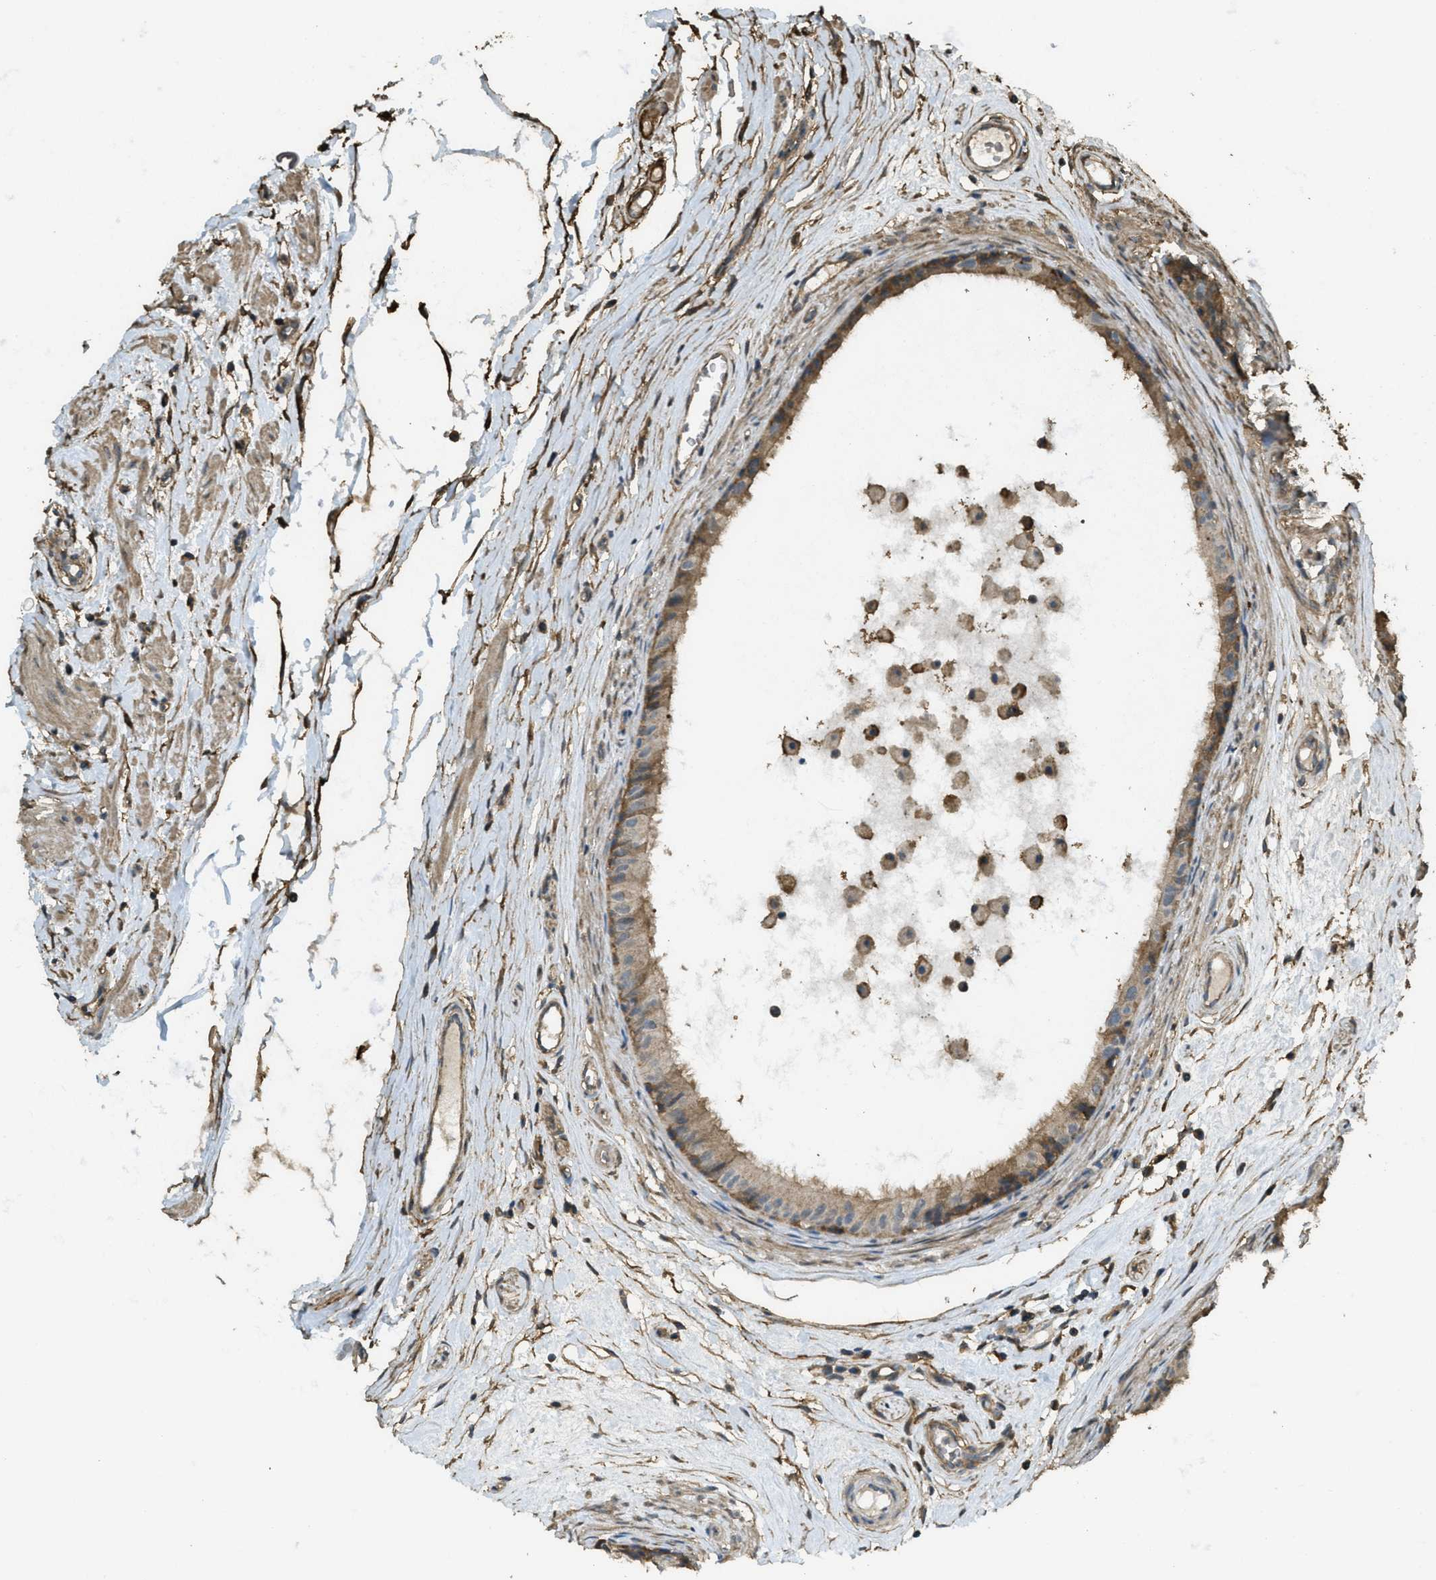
{"staining": {"intensity": "moderate", "quantity": ">75%", "location": "cytoplasmic/membranous"}, "tissue": "epididymis", "cell_type": "Glandular cells", "image_type": "normal", "snomed": [{"axis": "morphology", "description": "Normal tissue, NOS"}, {"axis": "morphology", "description": "Inflammation, NOS"}, {"axis": "topography", "description": "Epididymis"}], "caption": "A high-resolution photomicrograph shows IHC staining of benign epididymis, which shows moderate cytoplasmic/membranous positivity in about >75% of glandular cells.", "gene": "CD276", "patient": {"sex": "male", "age": 85}}